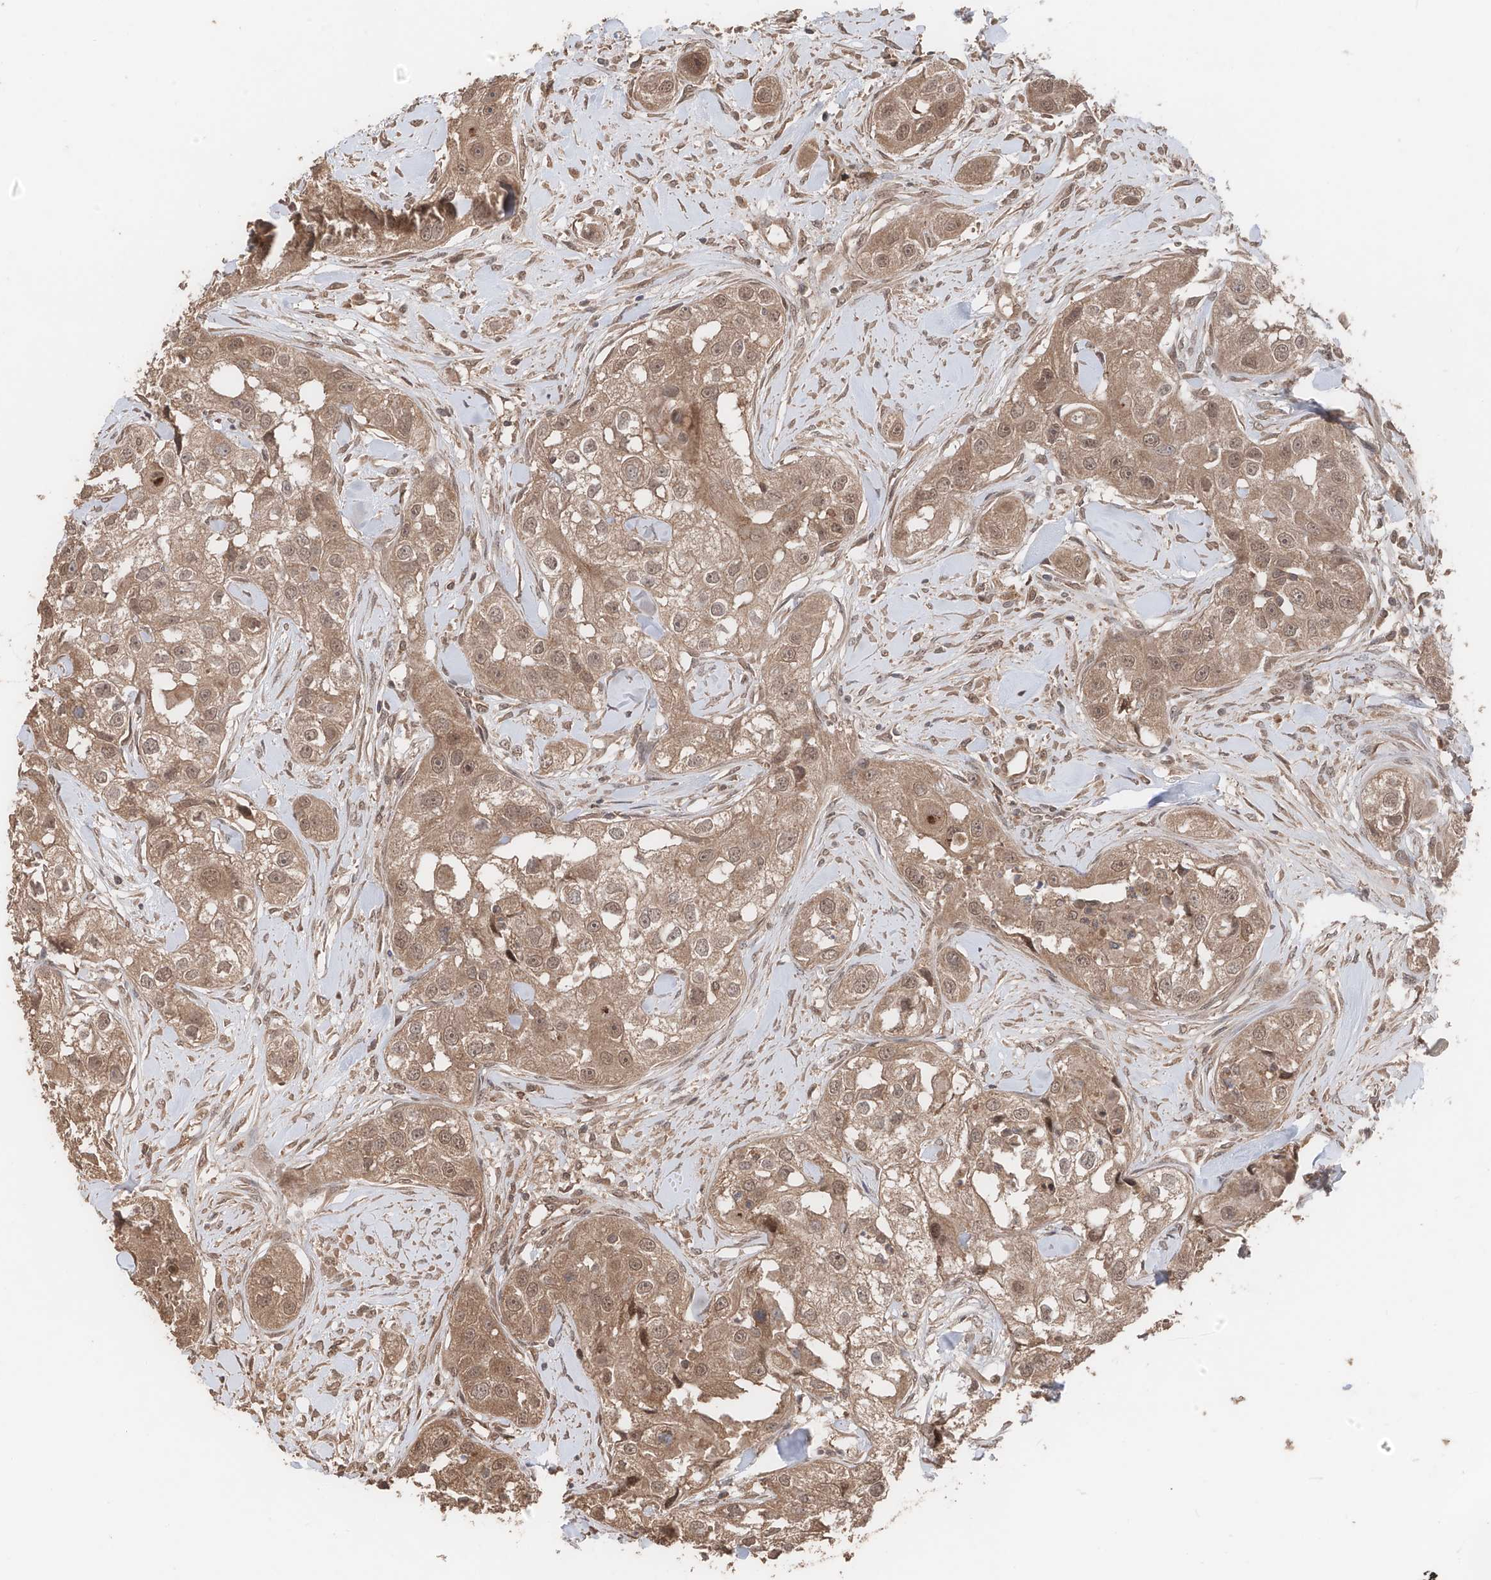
{"staining": {"intensity": "moderate", "quantity": ">75%", "location": "cytoplasmic/membranous,nuclear"}, "tissue": "head and neck cancer", "cell_type": "Tumor cells", "image_type": "cancer", "snomed": [{"axis": "morphology", "description": "Normal tissue, NOS"}, {"axis": "morphology", "description": "Squamous cell carcinoma, NOS"}, {"axis": "topography", "description": "Skeletal muscle"}, {"axis": "topography", "description": "Head-Neck"}], "caption": "About >75% of tumor cells in human head and neck cancer (squamous cell carcinoma) display moderate cytoplasmic/membranous and nuclear protein expression as visualized by brown immunohistochemical staining.", "gene": "FAM135A", "patient": {"sex": "male", "age": 51}}